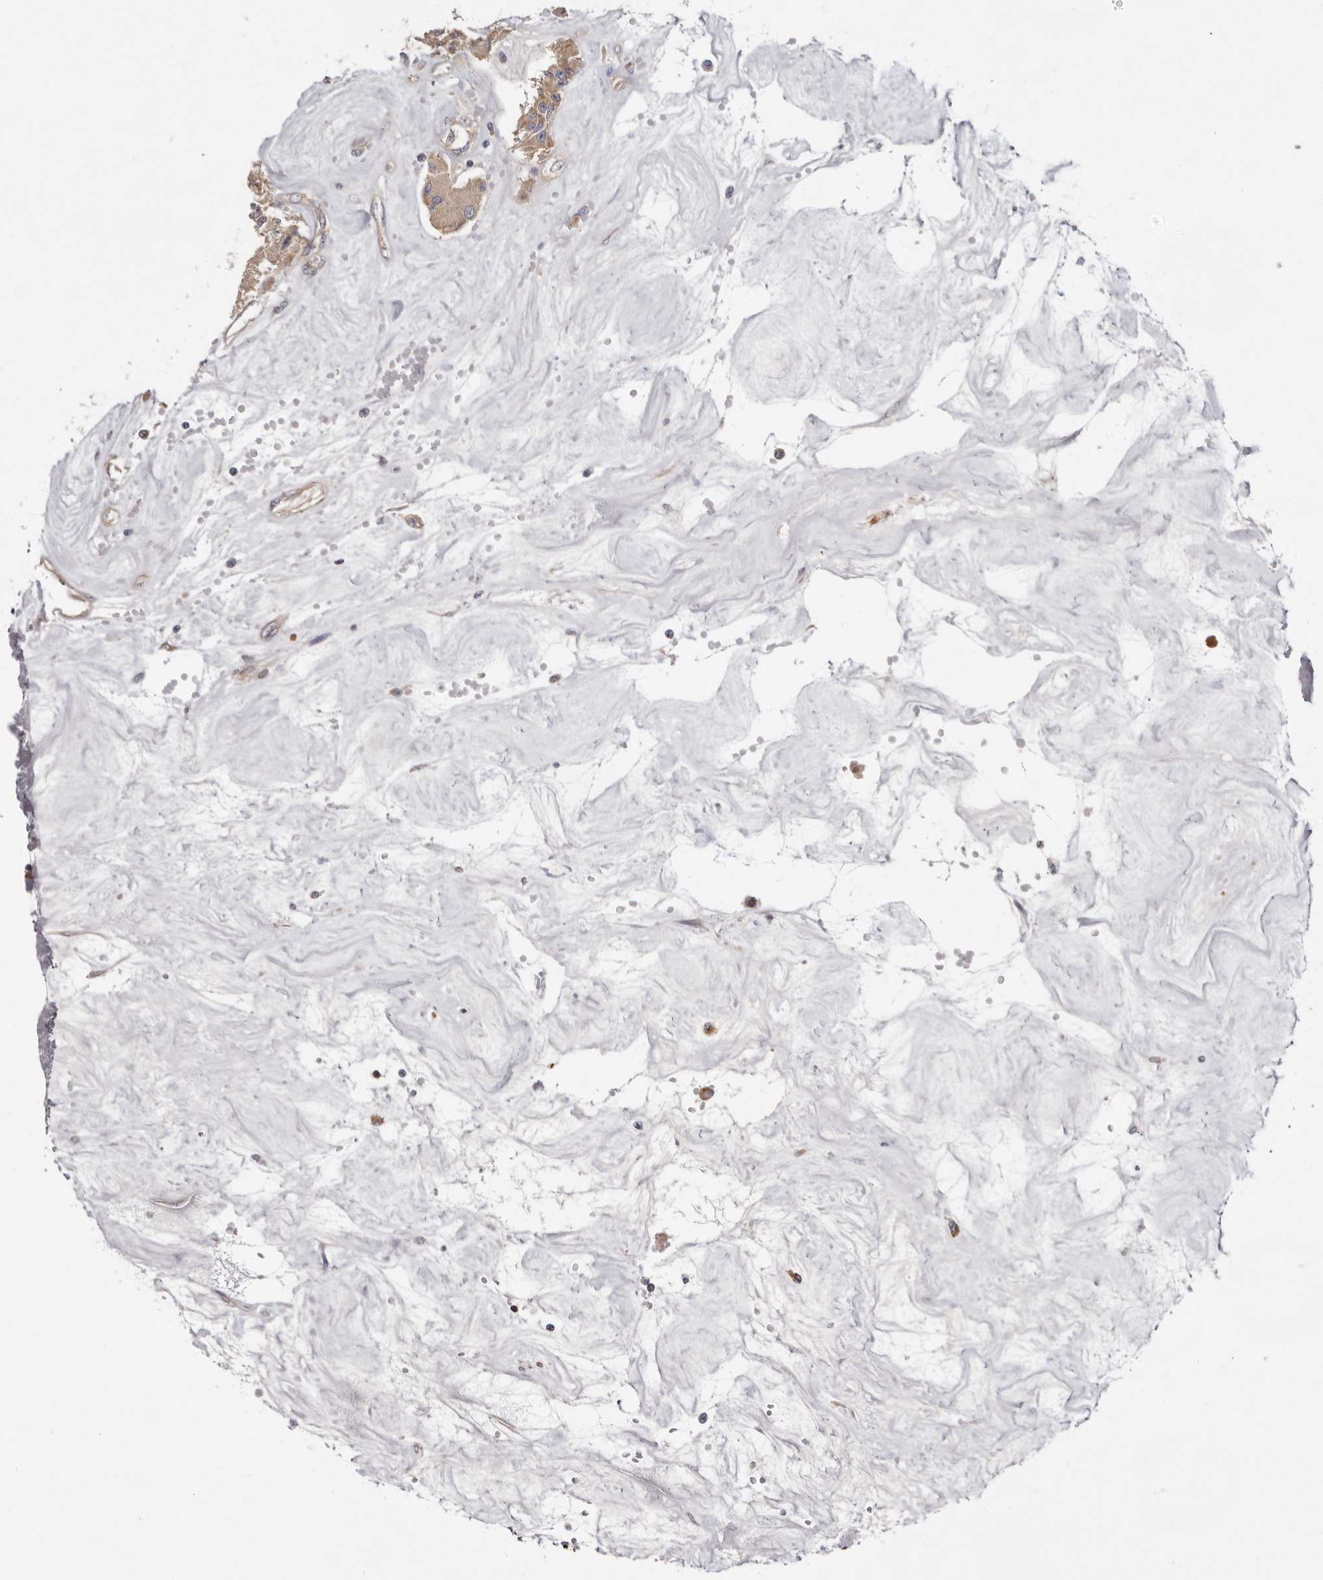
{"staining": {"intensity": "weak", "quantity": ">75%", "location": "cytoplasmic/membranous"}, "tissue": "carcinoid", "cell_type": "Tumor cells", "image_type": "cancer", "snomed": [{"axis": "morphology", "description": "Carcinoid, malignant, NOS"}, {"axis": "topography", "description": "Pancreas"}], "caption": "Brown immunohistochemical staining in human carcinoid exhibits weak cytoplasmic/membranous positivity in about >75% of tumor cells.", "gene": "FAM167B", "patient": {"sex": "male", "age": 41}}